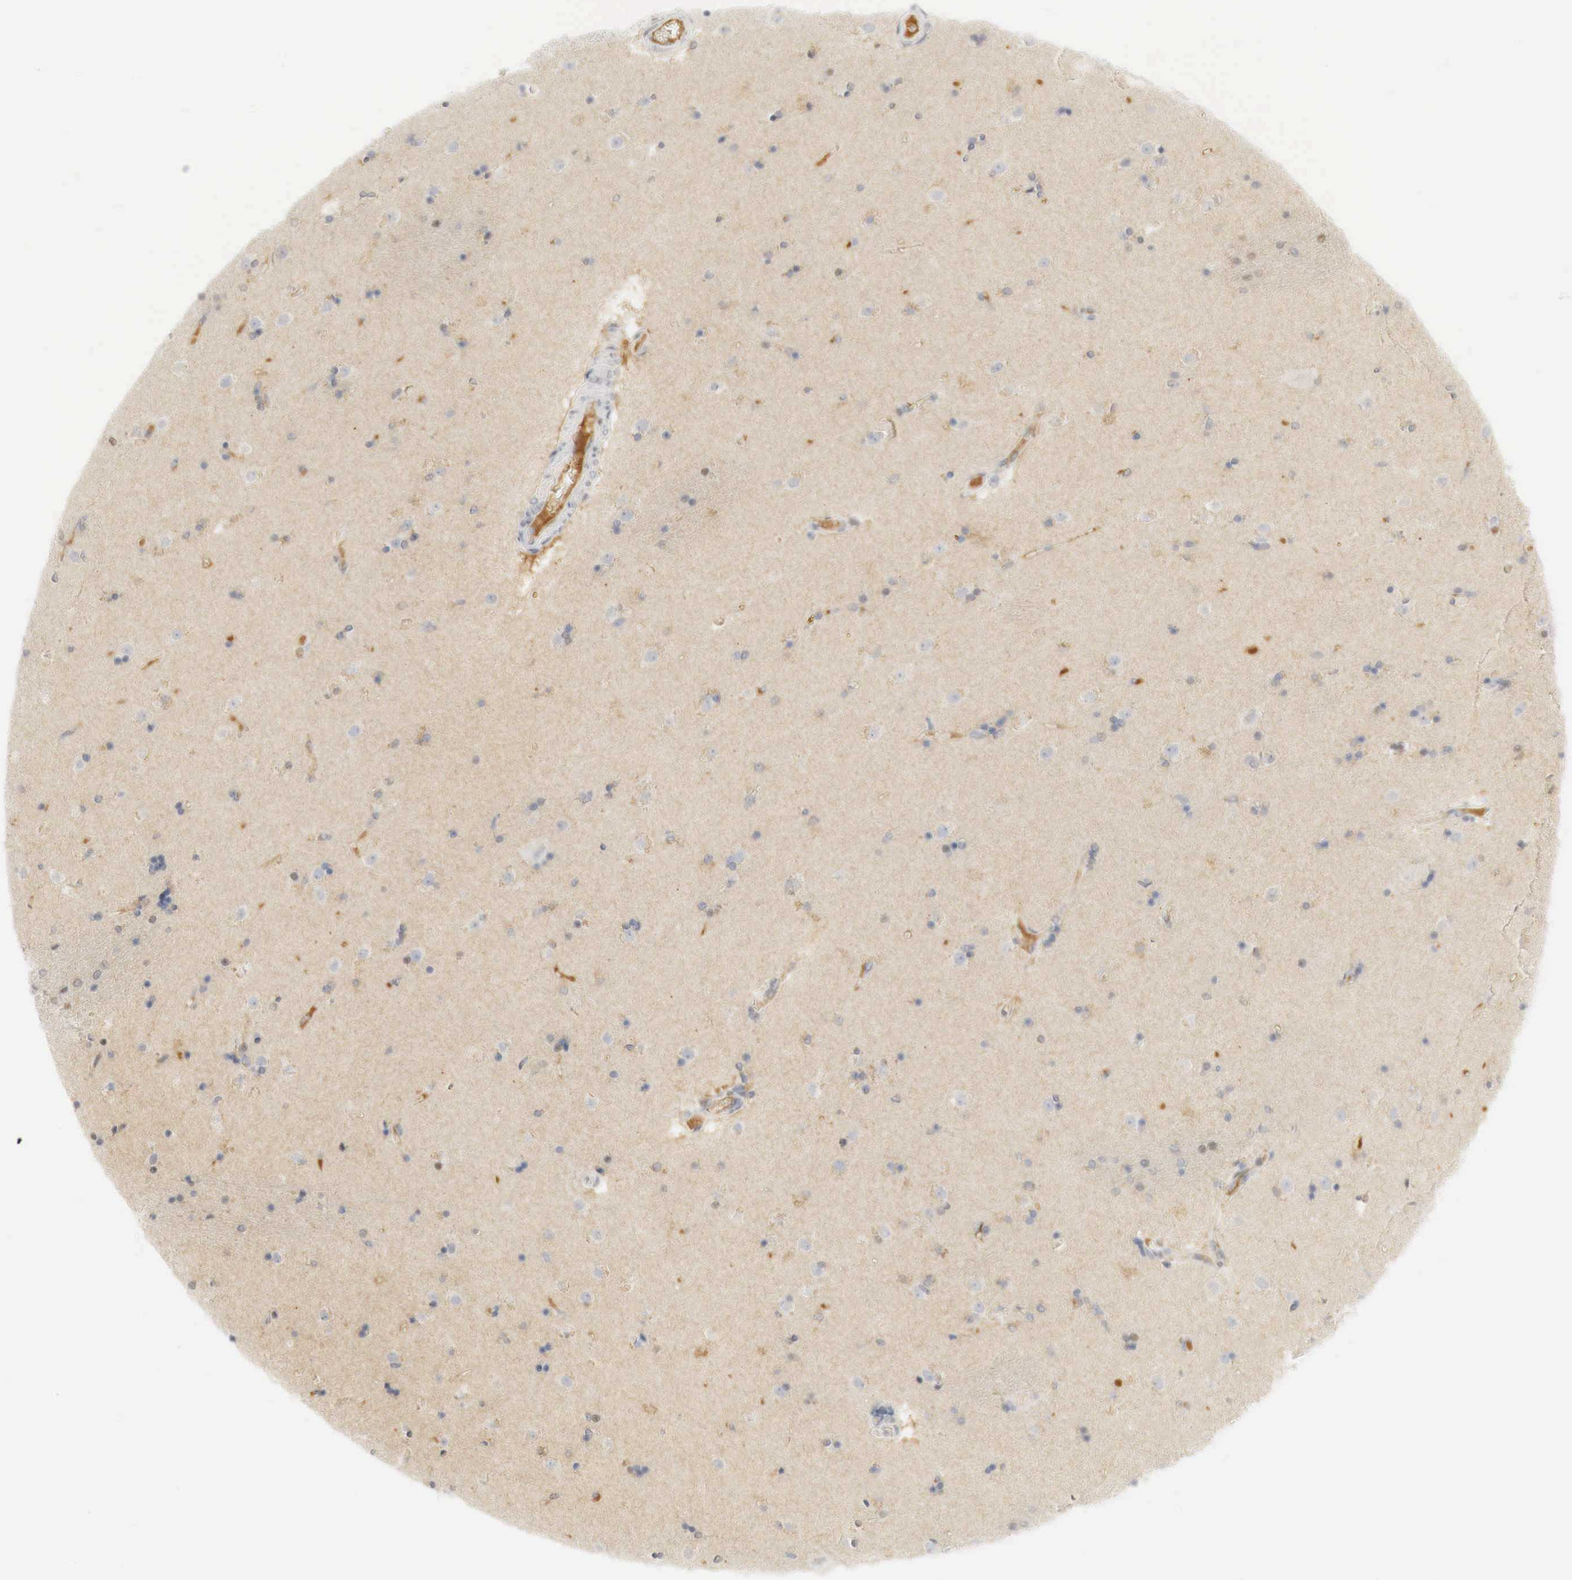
{"staining": {"intensity": "moderate", "quantity": "<25%", "location": "cytoplasmic/membranous,nuclear"}, "tissue": "caudate", "cell_type": "Glial cells", "image_type": "normal", "snomed": [{"axis": "morphology", "description": "Normal tissue, NOS"}, {"axis": "topography", "description": "Lateral ventricle wall"}], "caption": "Approximately <25% of glial cells in benign human caudate show moderate cytoplasmic/membranous,nuclear protein expression as visualized by brown immunohistochemical staining.", "gene": "MYC", "patient": {"sex": "female", "age": 54}}